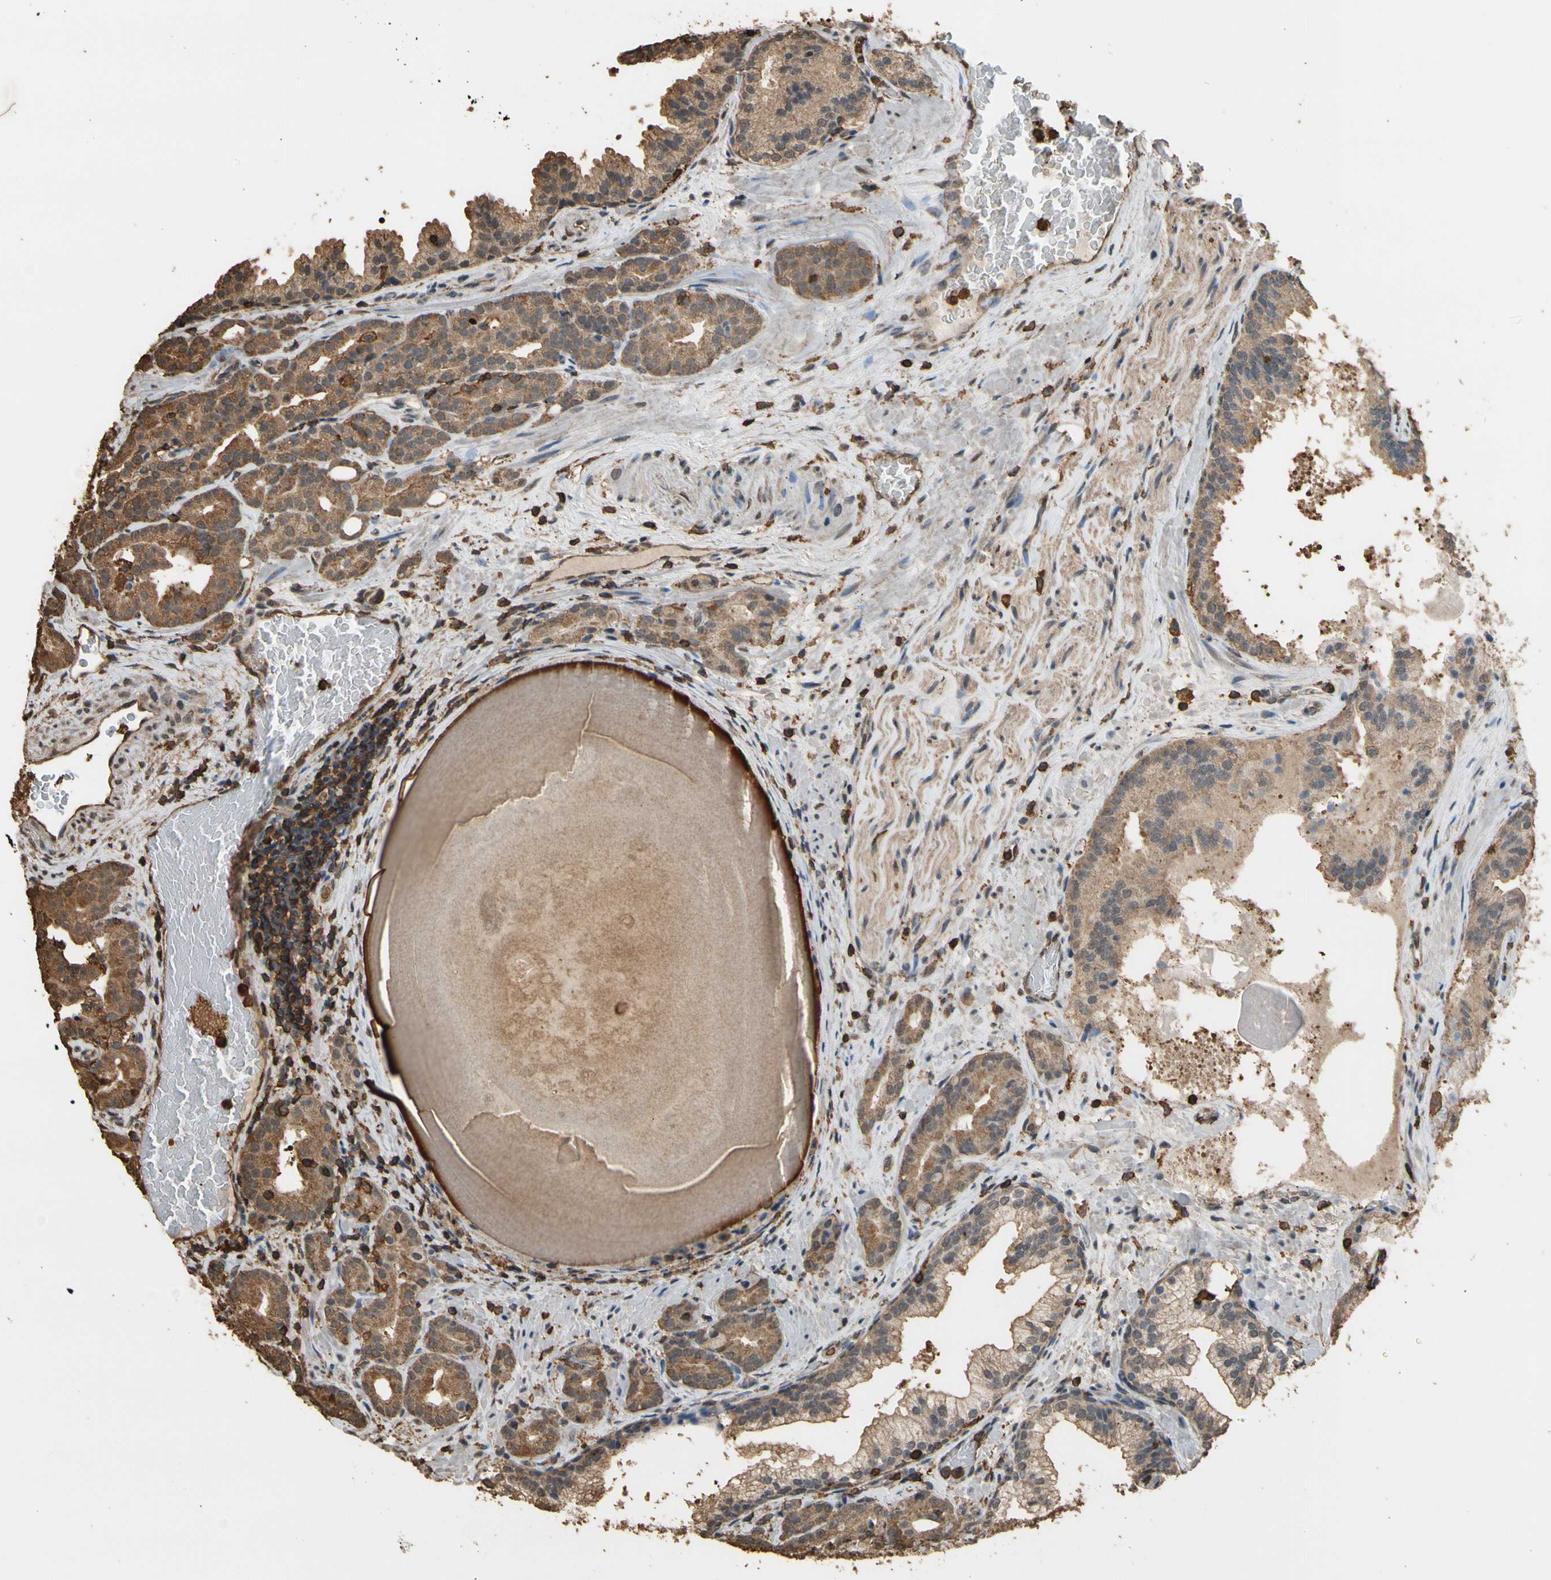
{"staining": {"intensity": "moderate", "quantity": ">75%", "location": "cytoplasmic/membranous"}, "tissue": "prostate cancer", "cell_type": "Tumor cells", "image_type": "cancer", "snomed": [{"axis": "morphology", "description": "Adenocarcinoma, Low grade"}, {"axis": "topography", "description": "Prostate"}], "caption": "Human prostate cancer (low-grade adenocarcinoma) stained with a brown dye demonstrates moderate cytoplasmic/membranous positive staining in approximately >75% of tumor cells.", "gene": "TNFSF13B", "patient": {"sex": "male", "age": 63}}